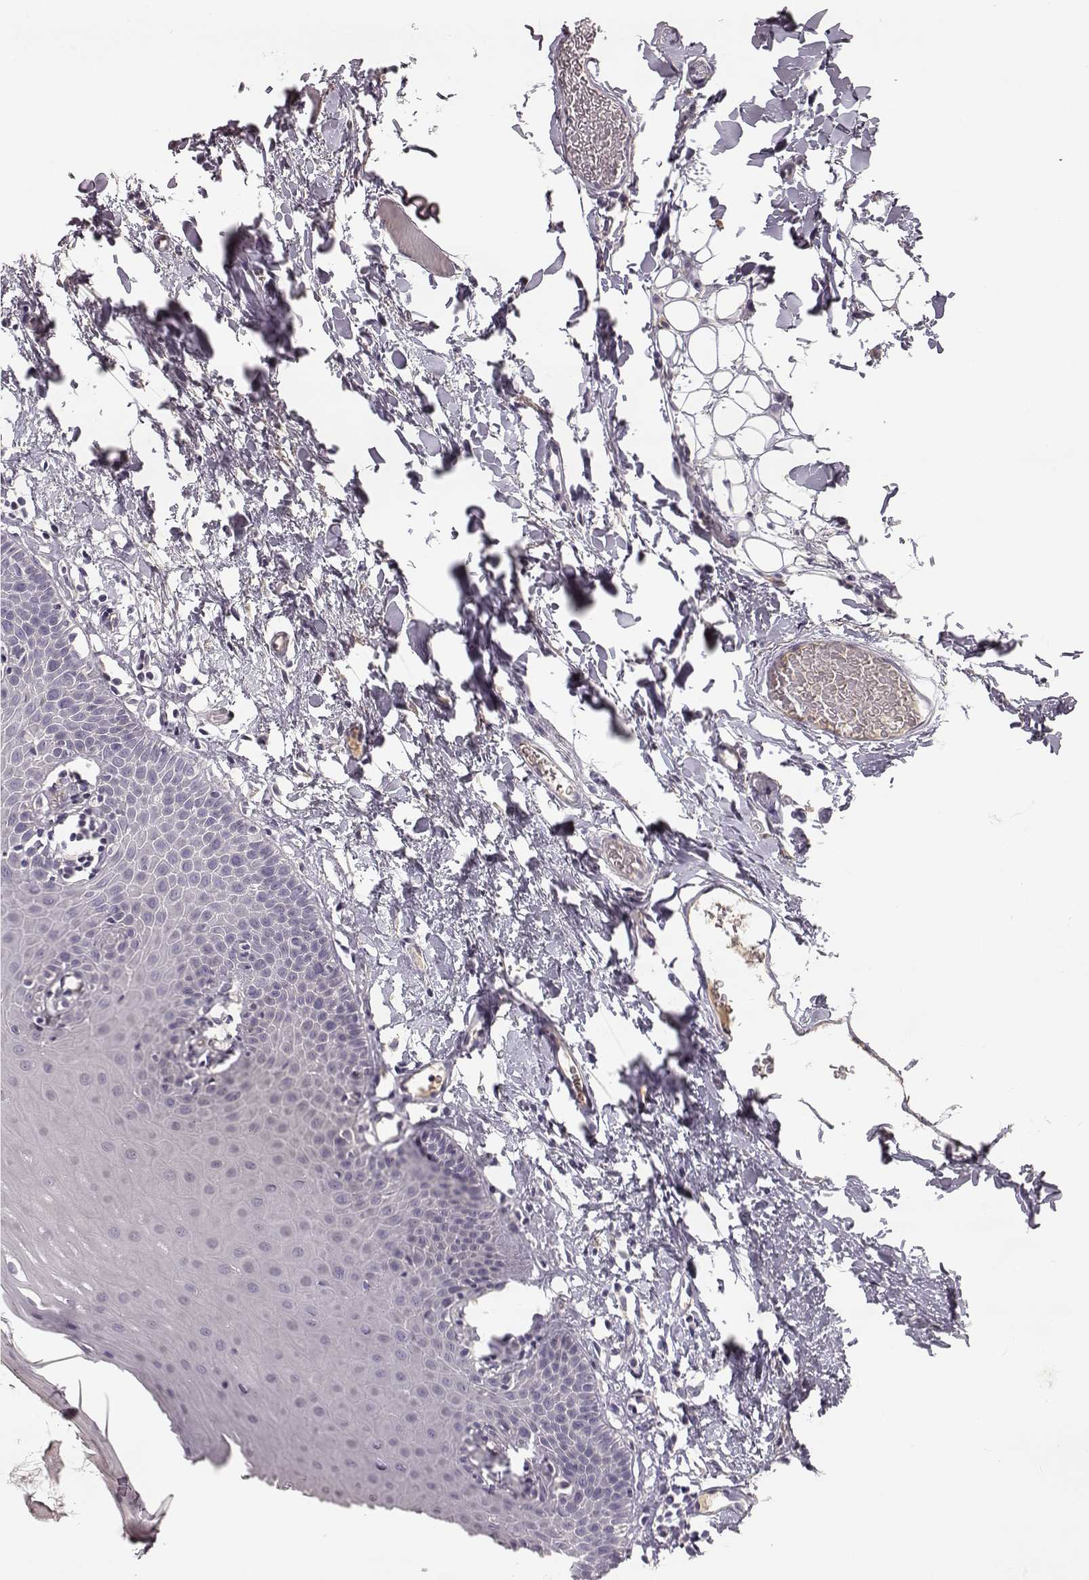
{"staining": {"intensity": "negative", "quantity": "none", "location": "none"}, "tissue": "oral mucosa", "cell_type": "Squamous epithelial cells", "image_type": "normal", "snomed": [{"axis": "morphology", "description": "Normal tissue, NOS"}, {"axis": "topography", "description": "Oral tissue"}], "caption": "This image is of unremarkable oral mucosa stained with IHC to label a protein in brown with the nuclei are counter-stained blue. There is no expression in squamous epithelial cells.", "gene": "YJEFN3", "patient": {"sex": "male", "age": 81}}